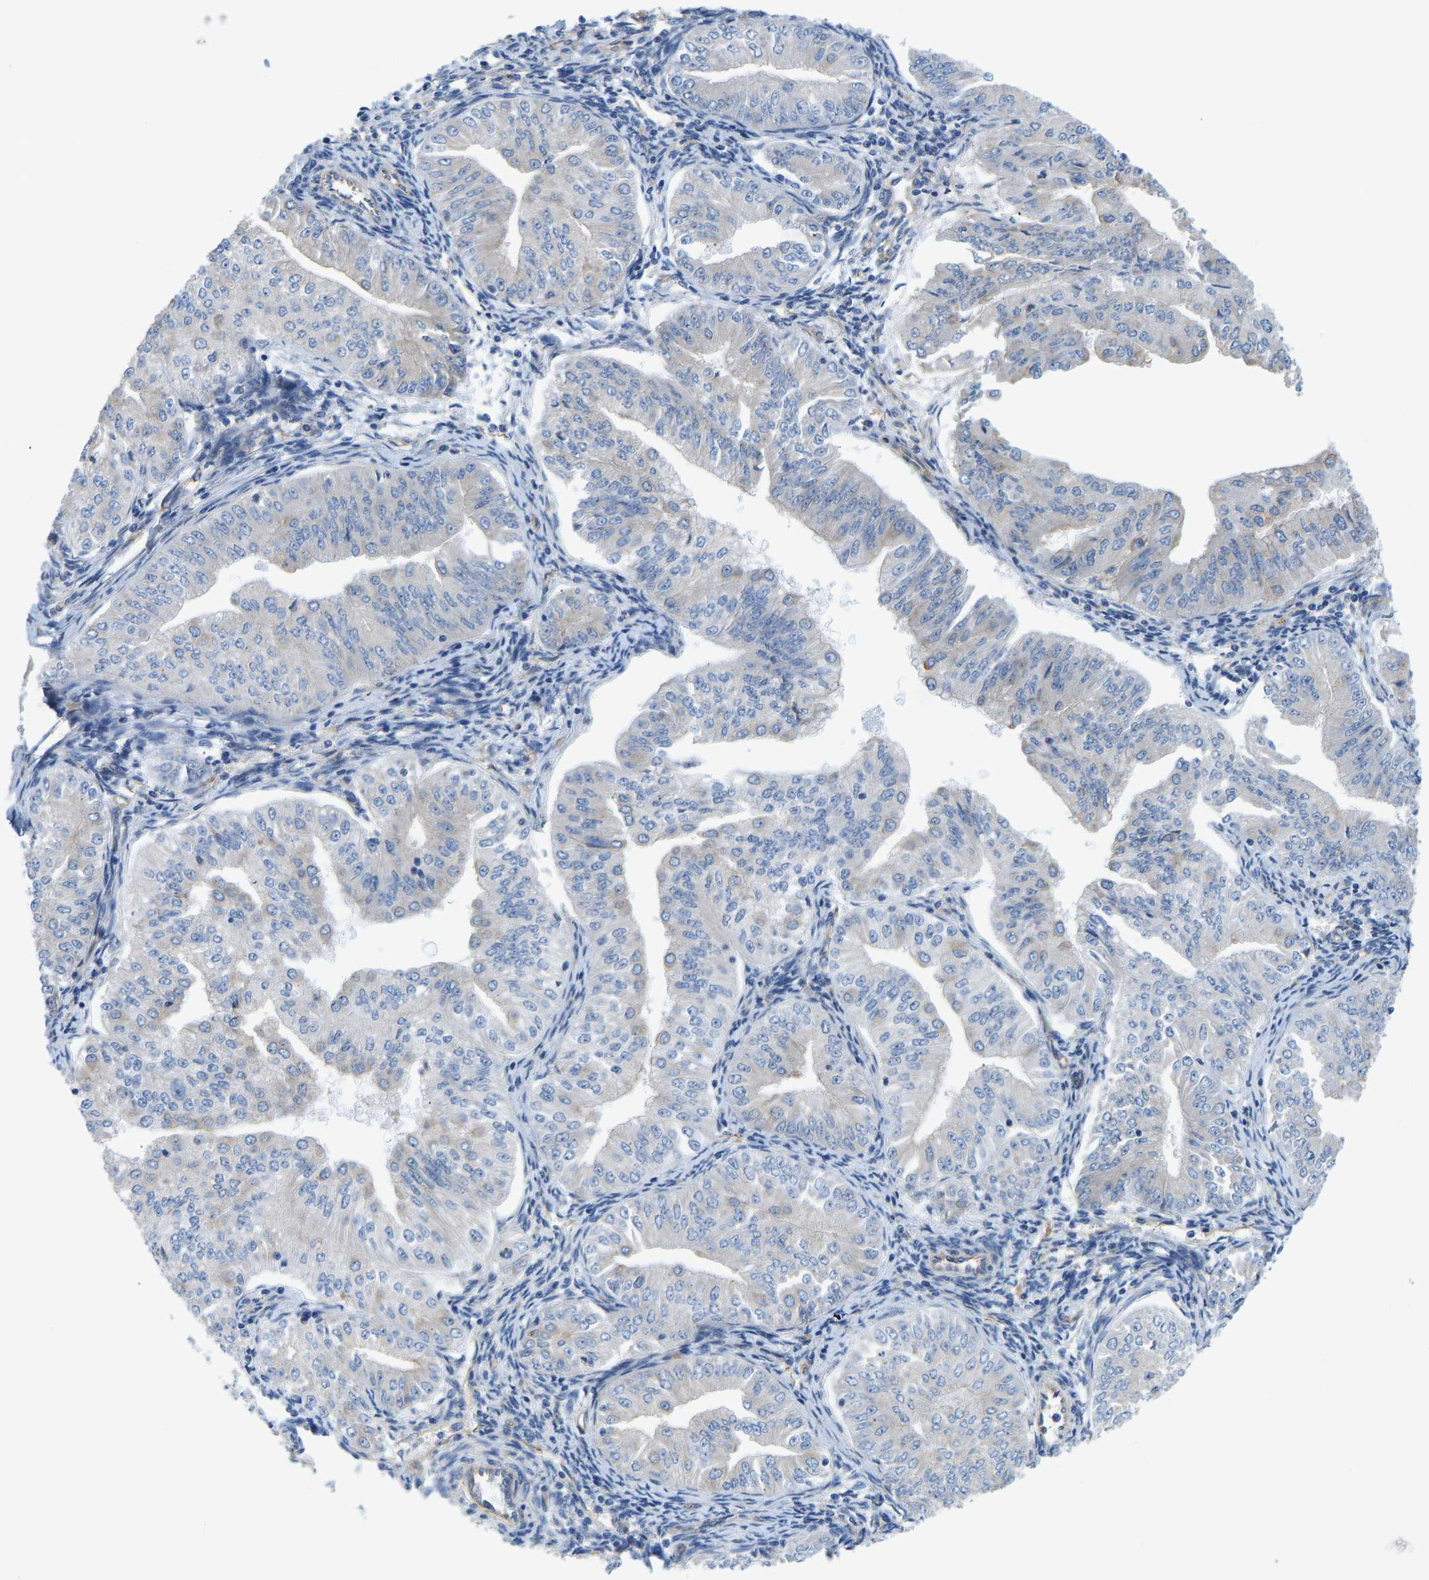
{"staining": {"intensity": "negative", "quantity": "none", "location": "none"}, "tissue": "endometrial cancer", "cell_type": "Tumor cells", "image_type": "cancer", "snomed": [{"axis": "morphology", "description": "Normal tissue, NOS"}, {"axis": "morphology", "description": "Adenocarcinoma, NOS"}, {"axis": "topography", "description": "Endometrium"}], "caption": "A micrograph of endometrial cancer (adenocarcinoma) stained for a protein shows no brown staining in tumor cells.", "gene": "CHAD", "patient": {"sex": "female", "age": 53}}